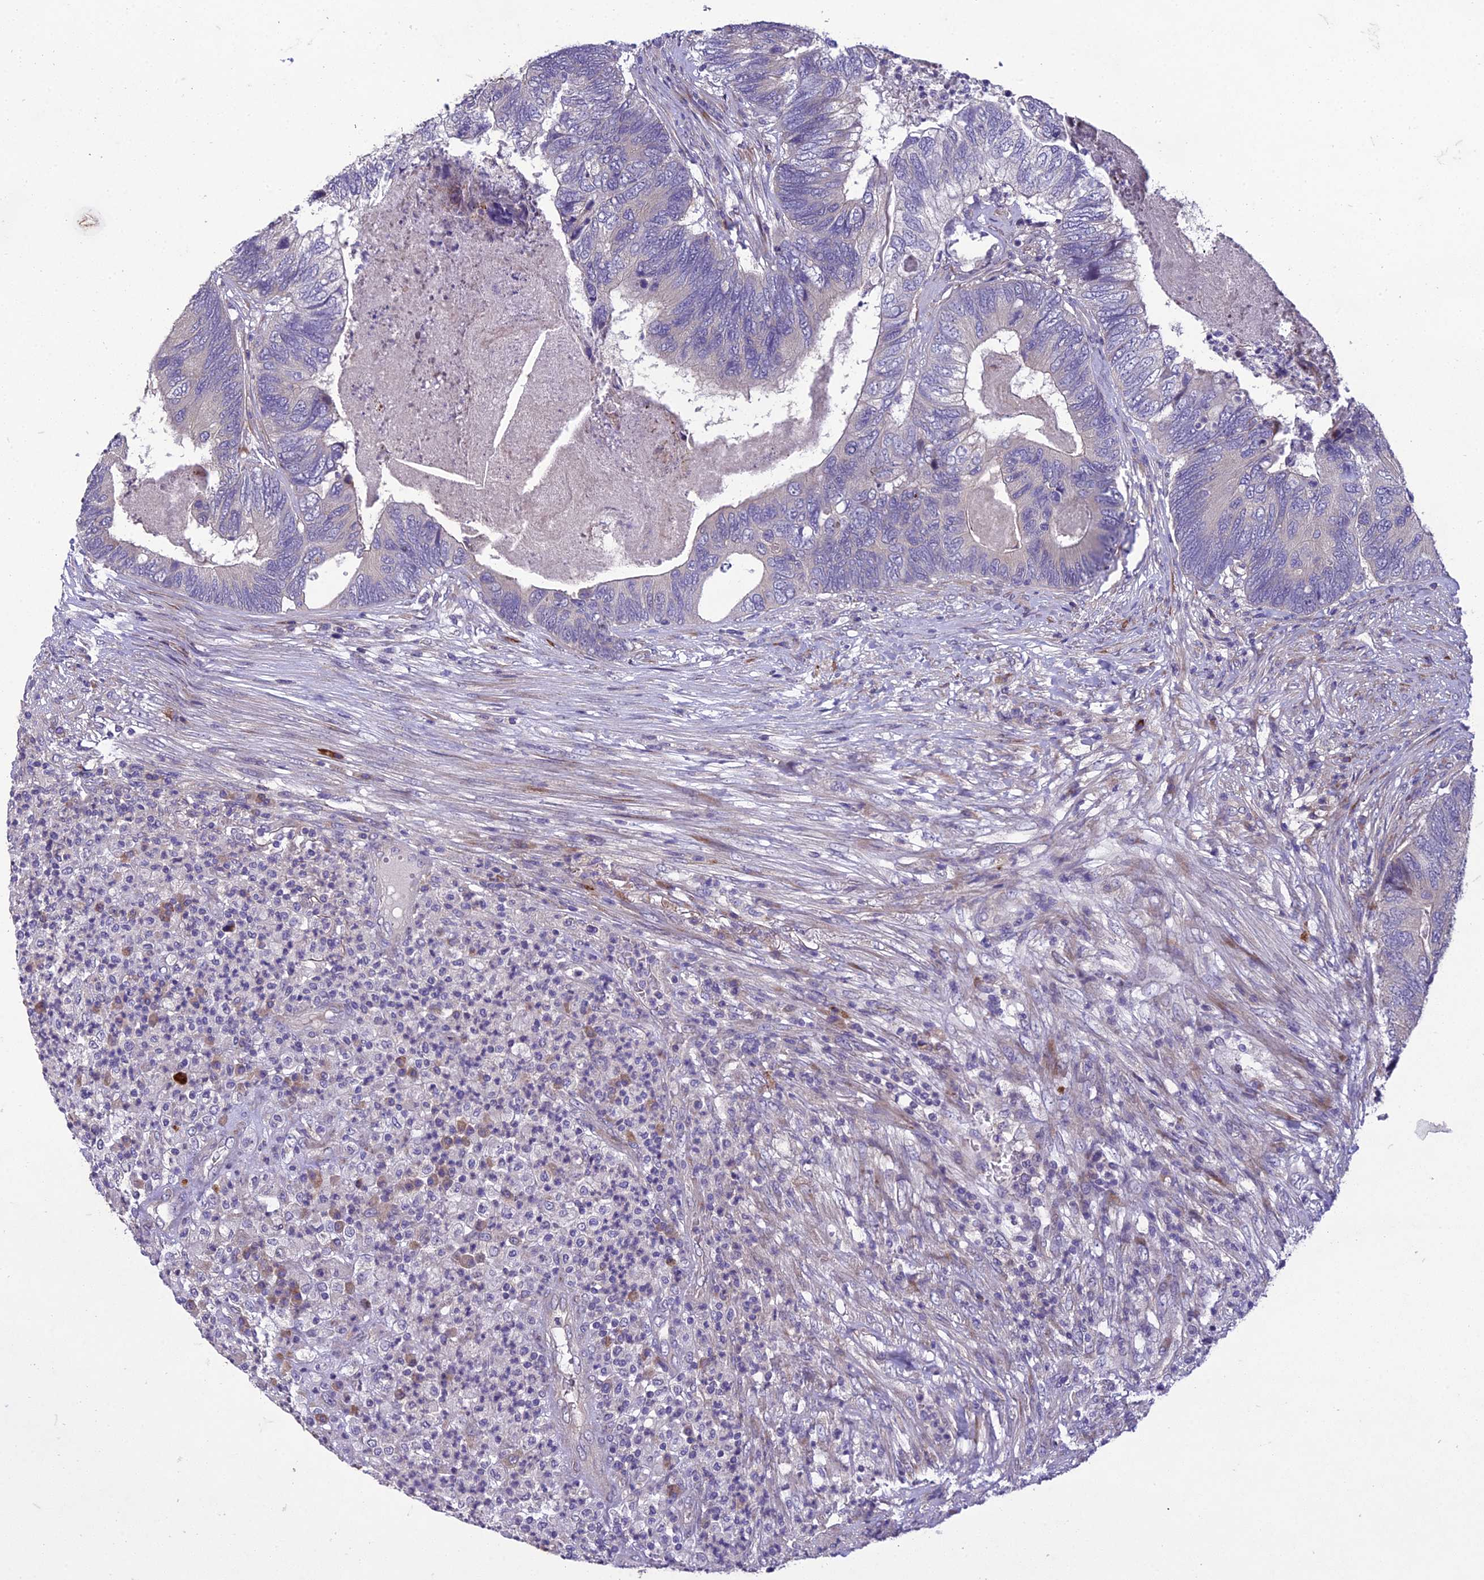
{"staining": {"intensity": "negative", "quantity": "none", "location": "none"}, "tissue": "colorectal cancer", "cell_type": "Tumor cells", "image_type": "cancer", "snomed": [{"axis": "morphology", "description": "Adenocarcinoma, NOS"}, {"axis": "topography", "description": "Colon"}], "caption": "Adenocarcinoma (colorectal) was stained to show a protein in brown. There is no significant positivity in tumor cells.", "gene": "ADIPOR2", "patient": {"sex": "female", "age": 67}}